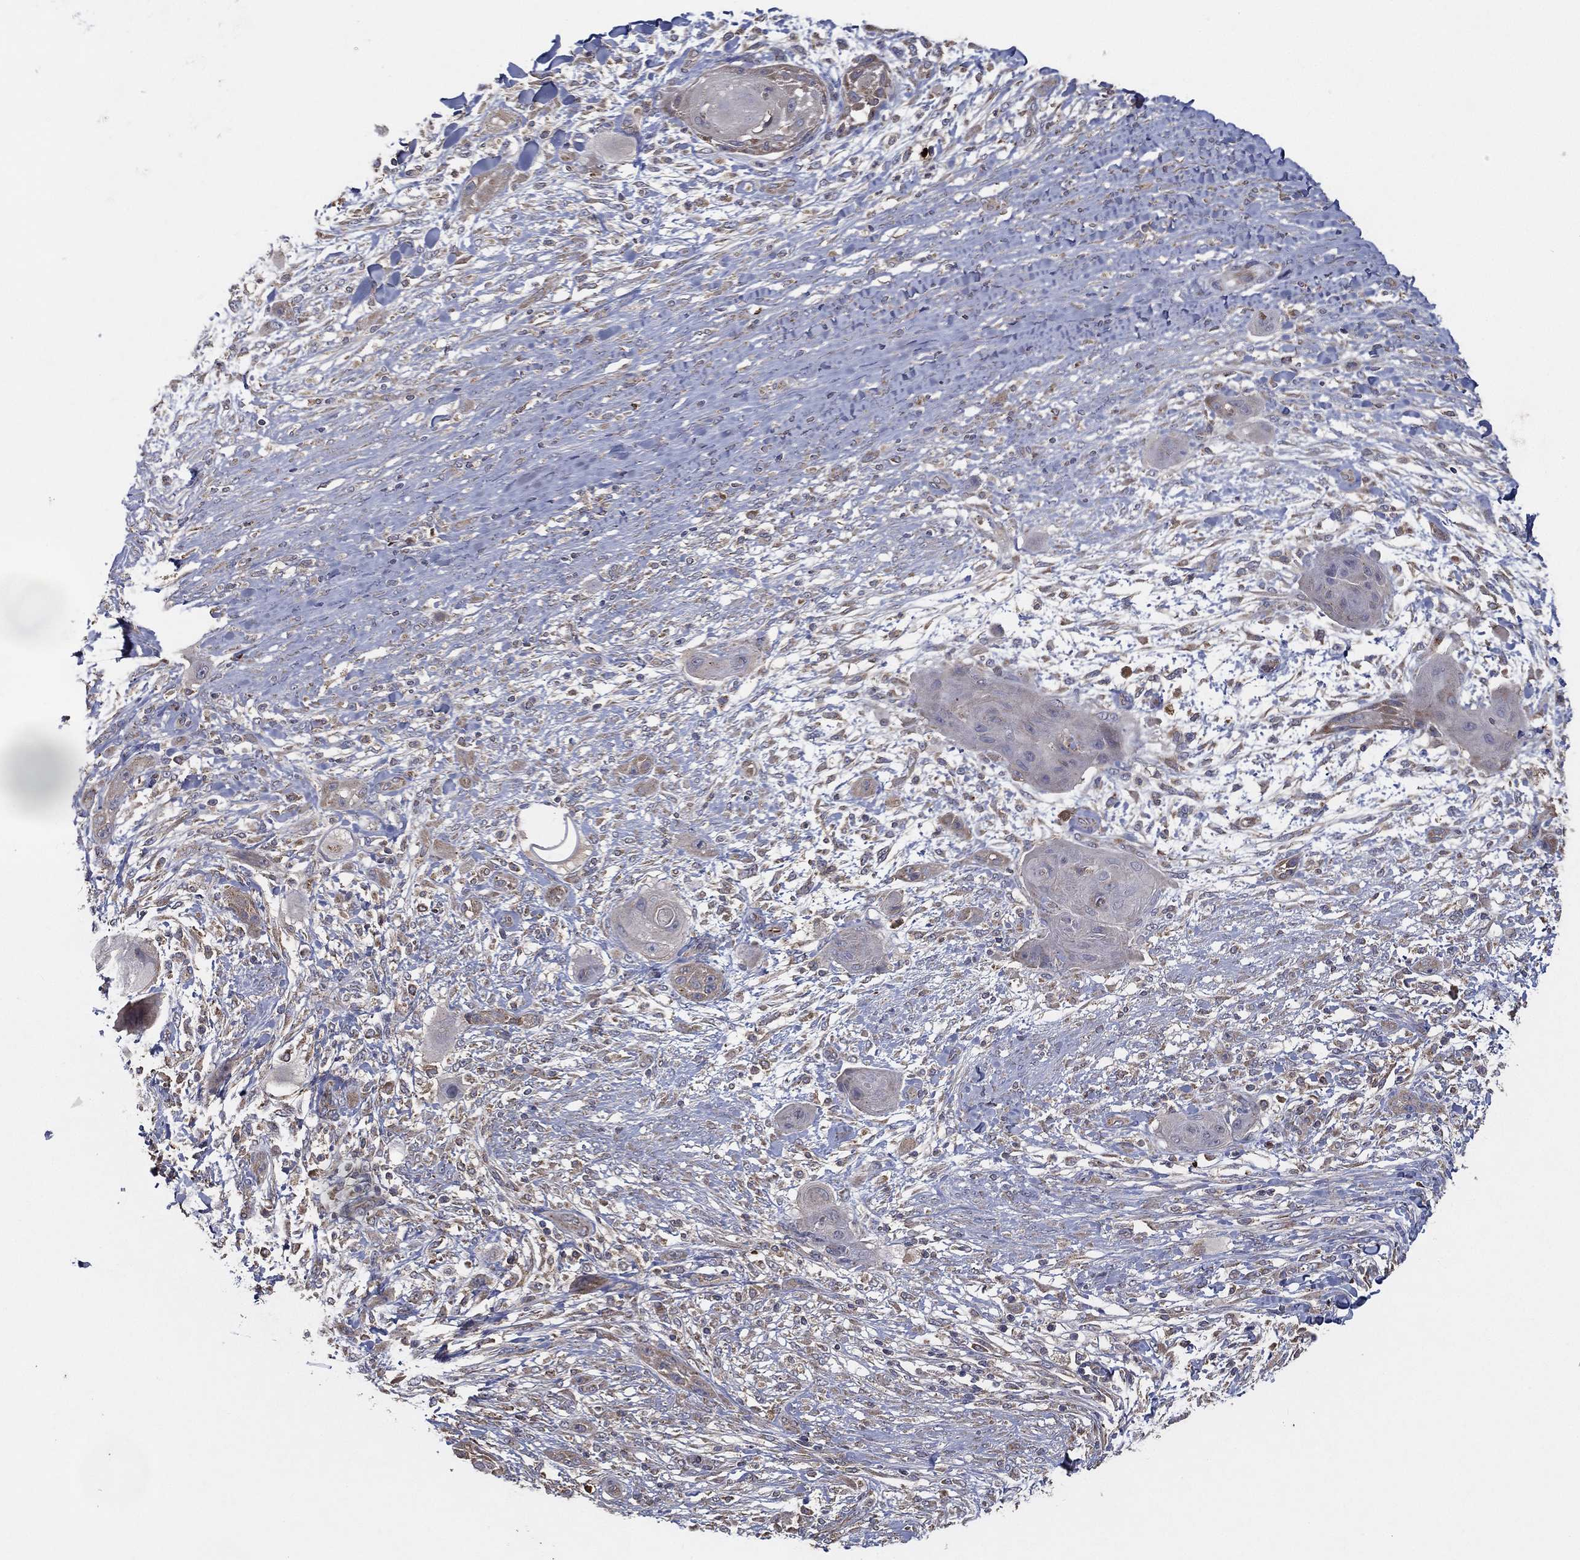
{"staining": {"intensity": "weak", "quantity": "<25%", "location": "cytoplasmic/membranous"}, "tissue": "skin cancer", "cell_type": "Tumor cells", "image_type": "cancer", "snomed": [{"axis": "morphology", "description": "Squamous cell carcinoma, NOS"}, {"axis": "topography", "description": "Skin"}], "caption": "DAB immunohistochemical staining of skin cancer (squamous cell carcinoma) displays no significant expression in tumor cells.", "gene": "MT-ND1", "patient": {"sex": "male", "age": 62}}